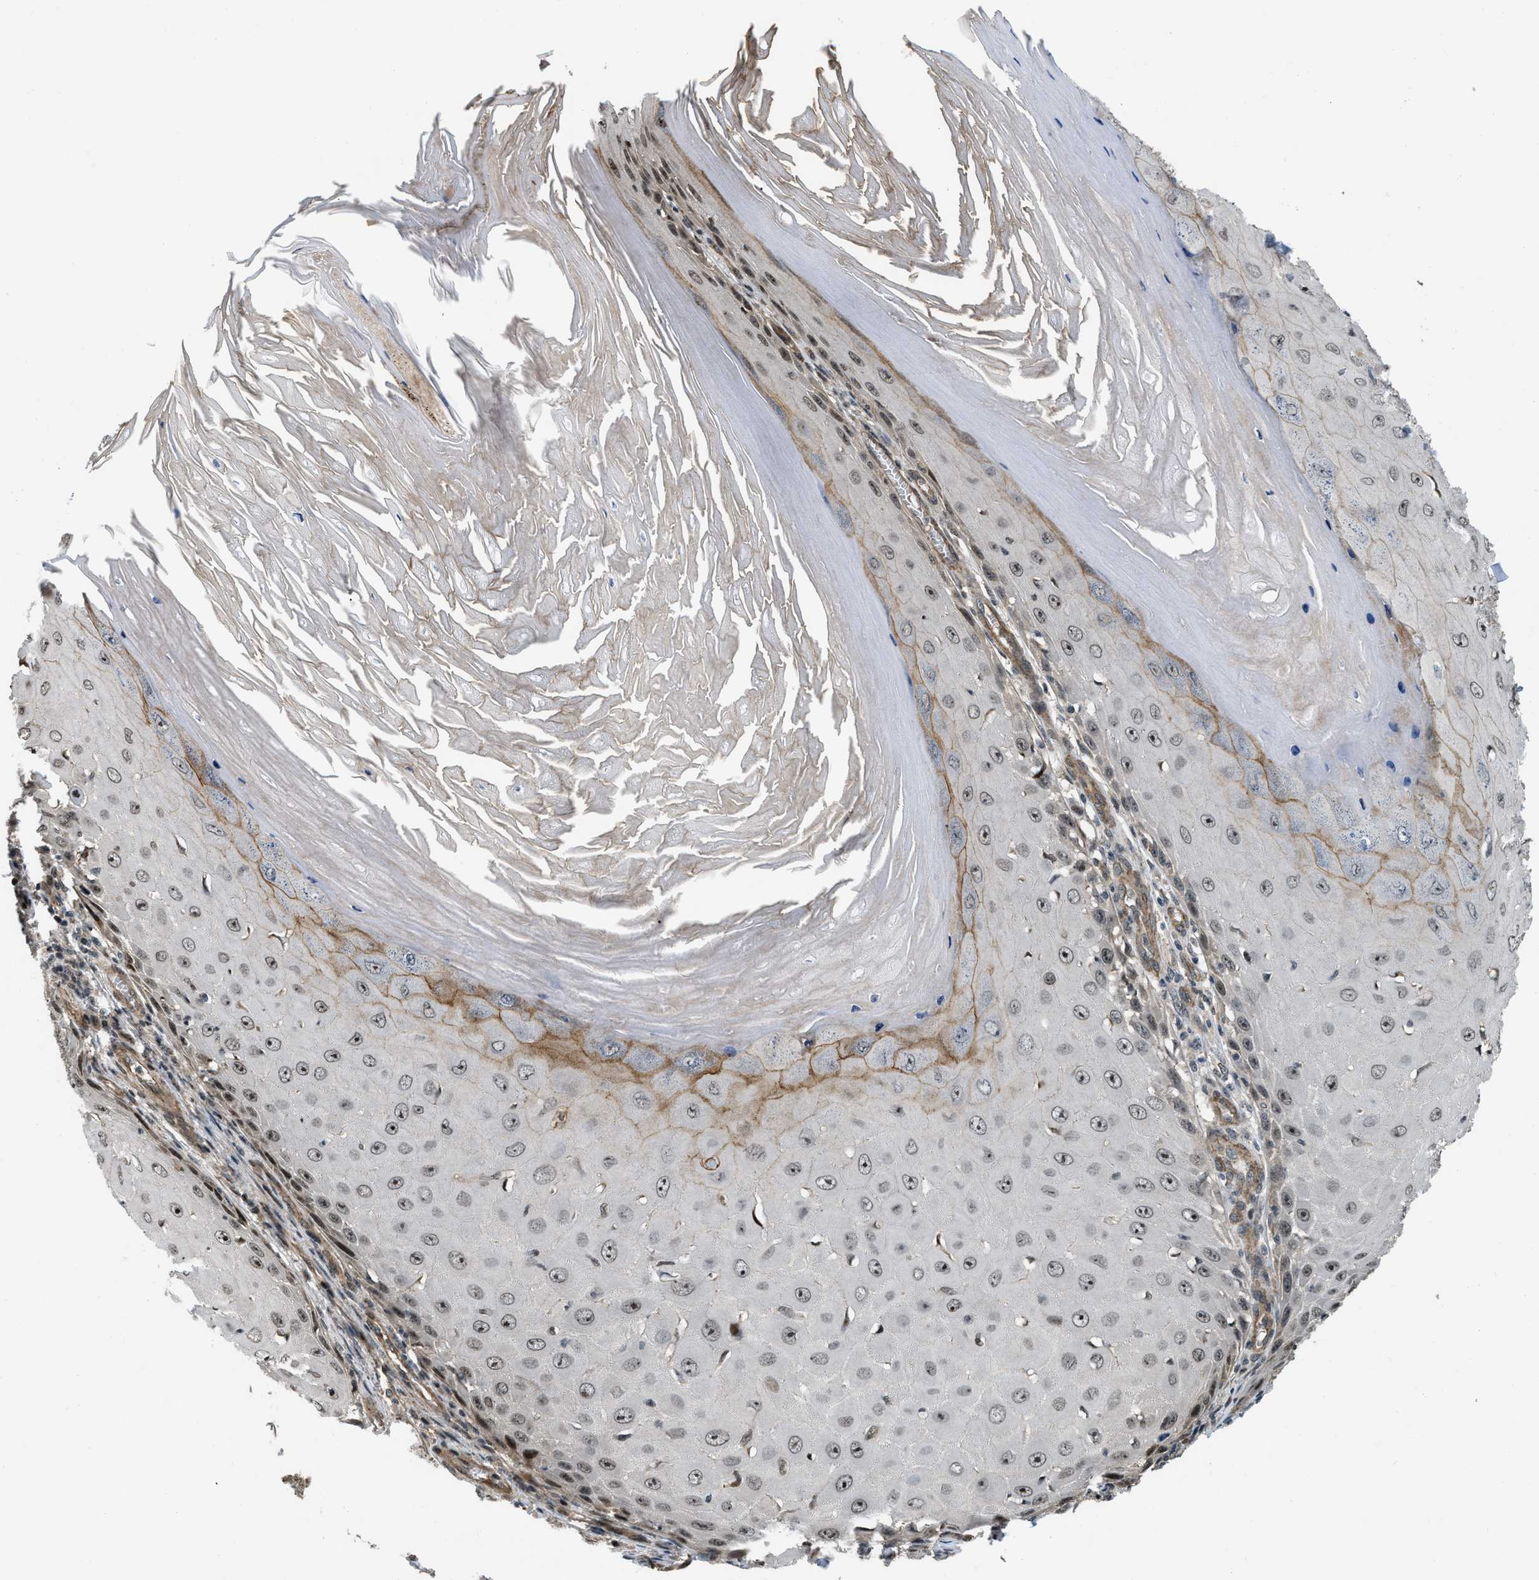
{"staining": {"intensity": "weak", "quantity": ">75%", "location": "nuclear"}, "tissue": "skin cancer", "cell_type": "Tumor cells", "image_type": "cancer", "snomed": [{"axis": "morphology", "description": "Squamous cell carcinoma, NOS"}, {"axis": "topography", "description": "Skin"}], "caption": "This is an image of IHC staining of squamous cell carcinoma (skin), which shows weak staining in the nuclear of tumor cells.", "gene": "LTA4H", "patient": {"sex": "female", "age": 73}}